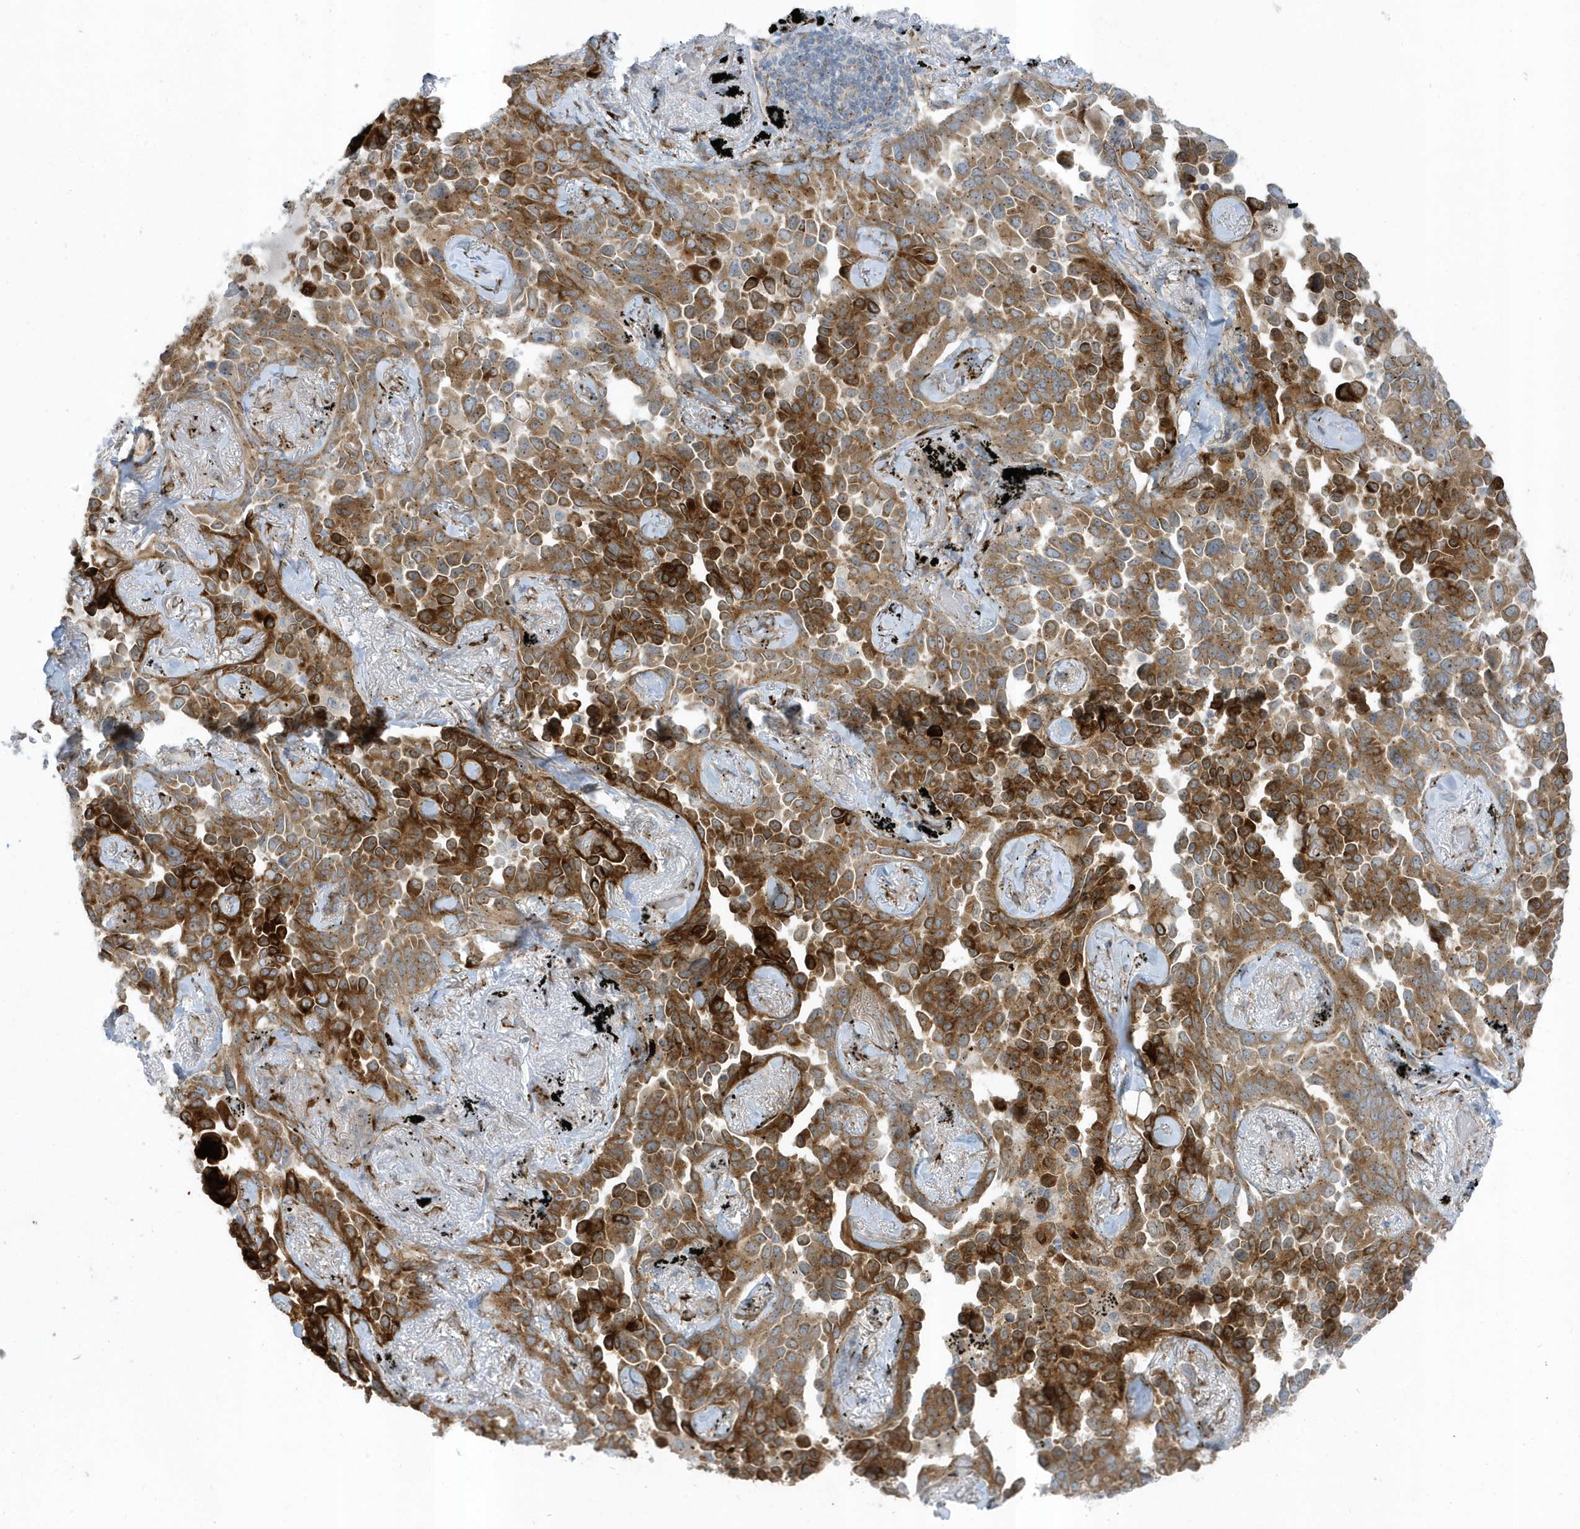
{"staining": {"intensity": "strong", "quantity": ">75%", "location": "cytoplasmic/membranous"}, "tissue": "lung cancer", "cell_type": "Tumor cells", "image_type": "cancer", "snomed": [{"axis": "morphology", "description": "Adenocarcinoma, NOS"}, {"axis": "topography", "description": "Lung"}], "caption": "Tumor cells show strong cytoplasmic/membranous positivity in about >75% of cells in lung cancer (adenocarcinoma).", "gene": "FAM98A", "patient": {"sex": "female", "age": 67}}